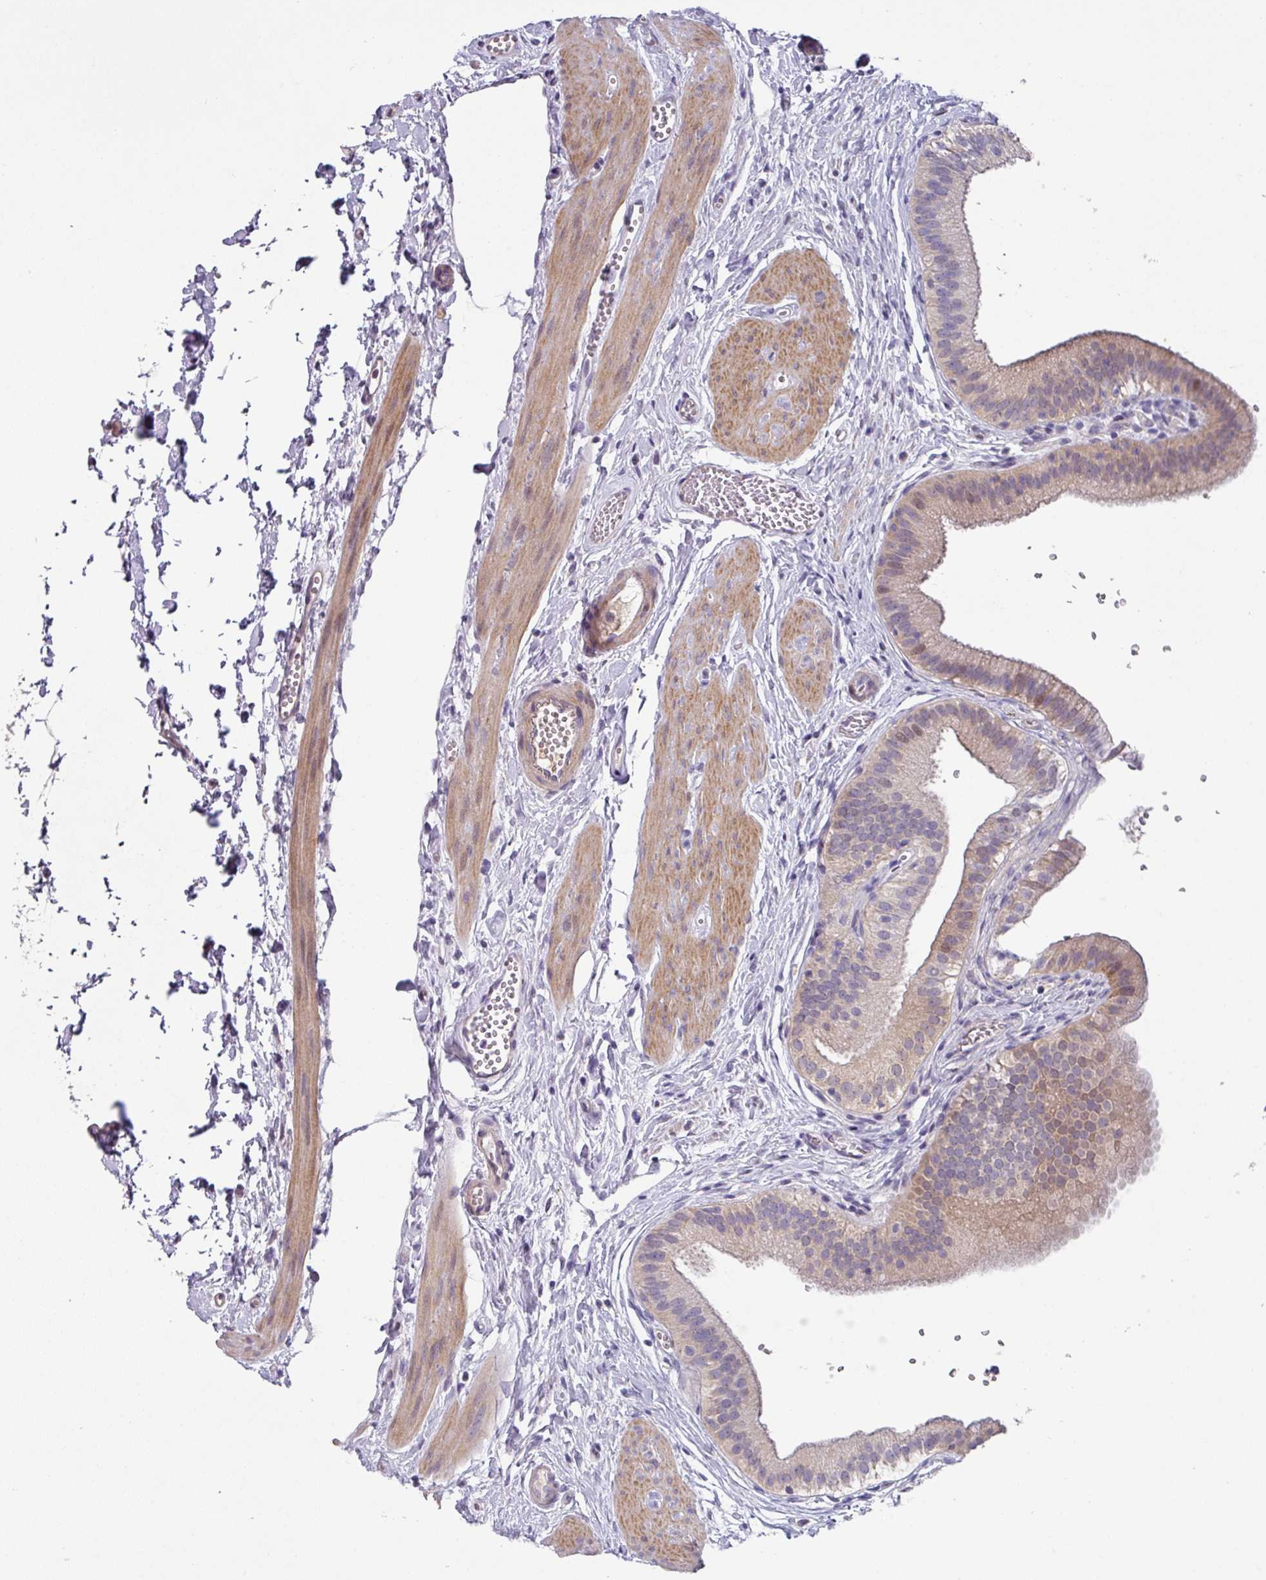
{"staining": {"intensity": "strong", "quantity": "<25%", "location": "cytoplasmic/membranous"}, "tissue": "gallbladder", "cell_type": "Glandular cells", "image_type": "normal", "snomed": [{"axis": "morphology", "description": "Normal tissue, NOS"}, {"axis": "topography", "description": "Gallbladder"}], "caption": "High-magnification brightfield microscopy of normal gallbladder stained with DAB (3,3'-diaminobenzidine) (brown) and counterstained with hematoxylin (blue). glandular cells exhibit strong cytoplasmic/membranous expression is seen in approximately<25% of cells.", "gene": "KLHL3", "patient": {"sex": "female", "age": 54}}